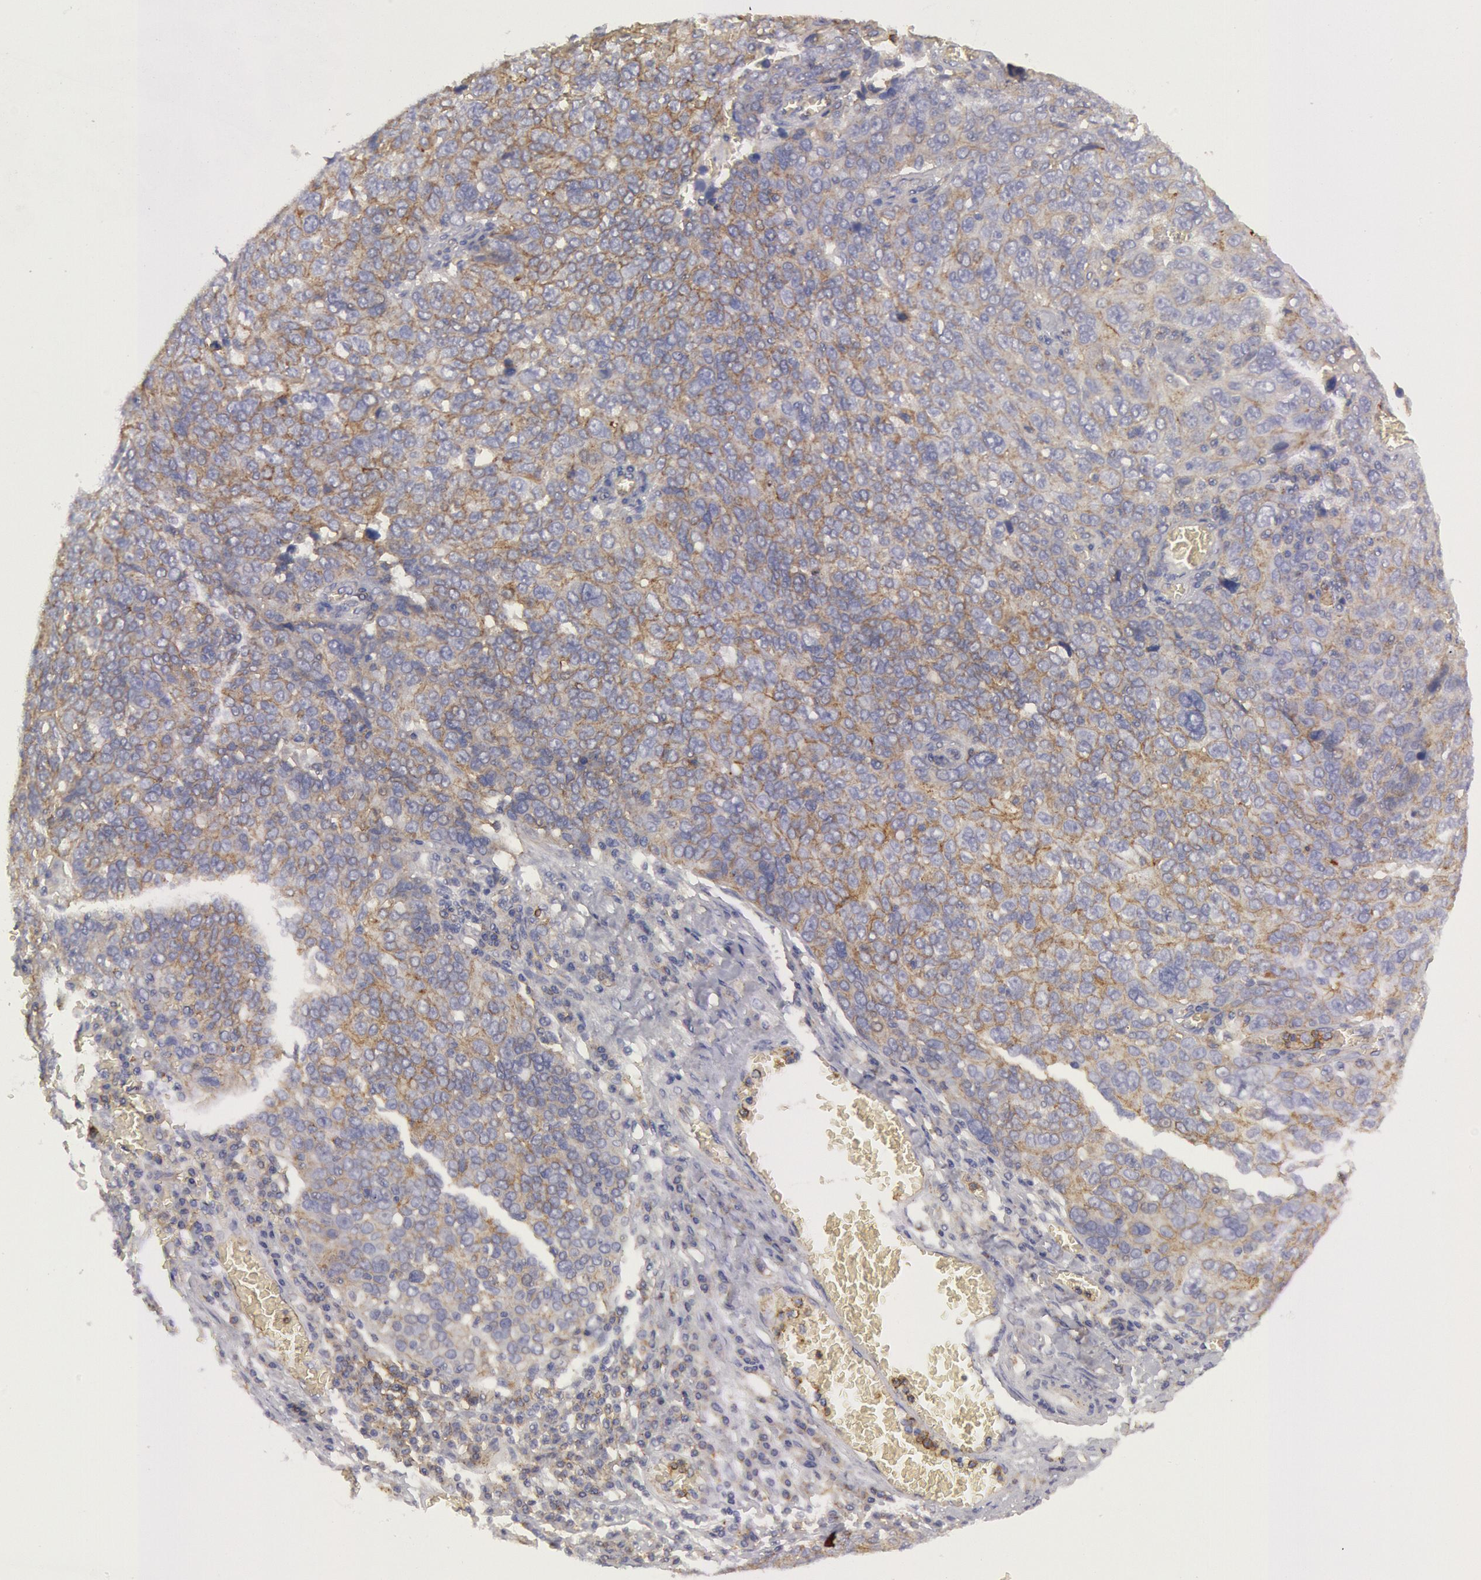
{"staining": {"intensity": "weak", "quantity": "25%-75%", "location": "cytoplasmic/membranous"}, "tissue": "ovarian cancer", "cell_type": "Tumor cells", "image_type": "cancer", "snomed": [{"axis": "morphology", "description": "Carcinoma, endometroid"}, {"axis": "topography", "description": "Ovary"}], "caption": "DAB immunohistochemical staining of human ovarian cancer (endometroid carcinoma) demonstrates weak cytoplasmic/membranous protein expression in approximately 25%-75% of tumor cells.", "gene": "FLOT1", "patient": {"sex": "female", "age": 75}}